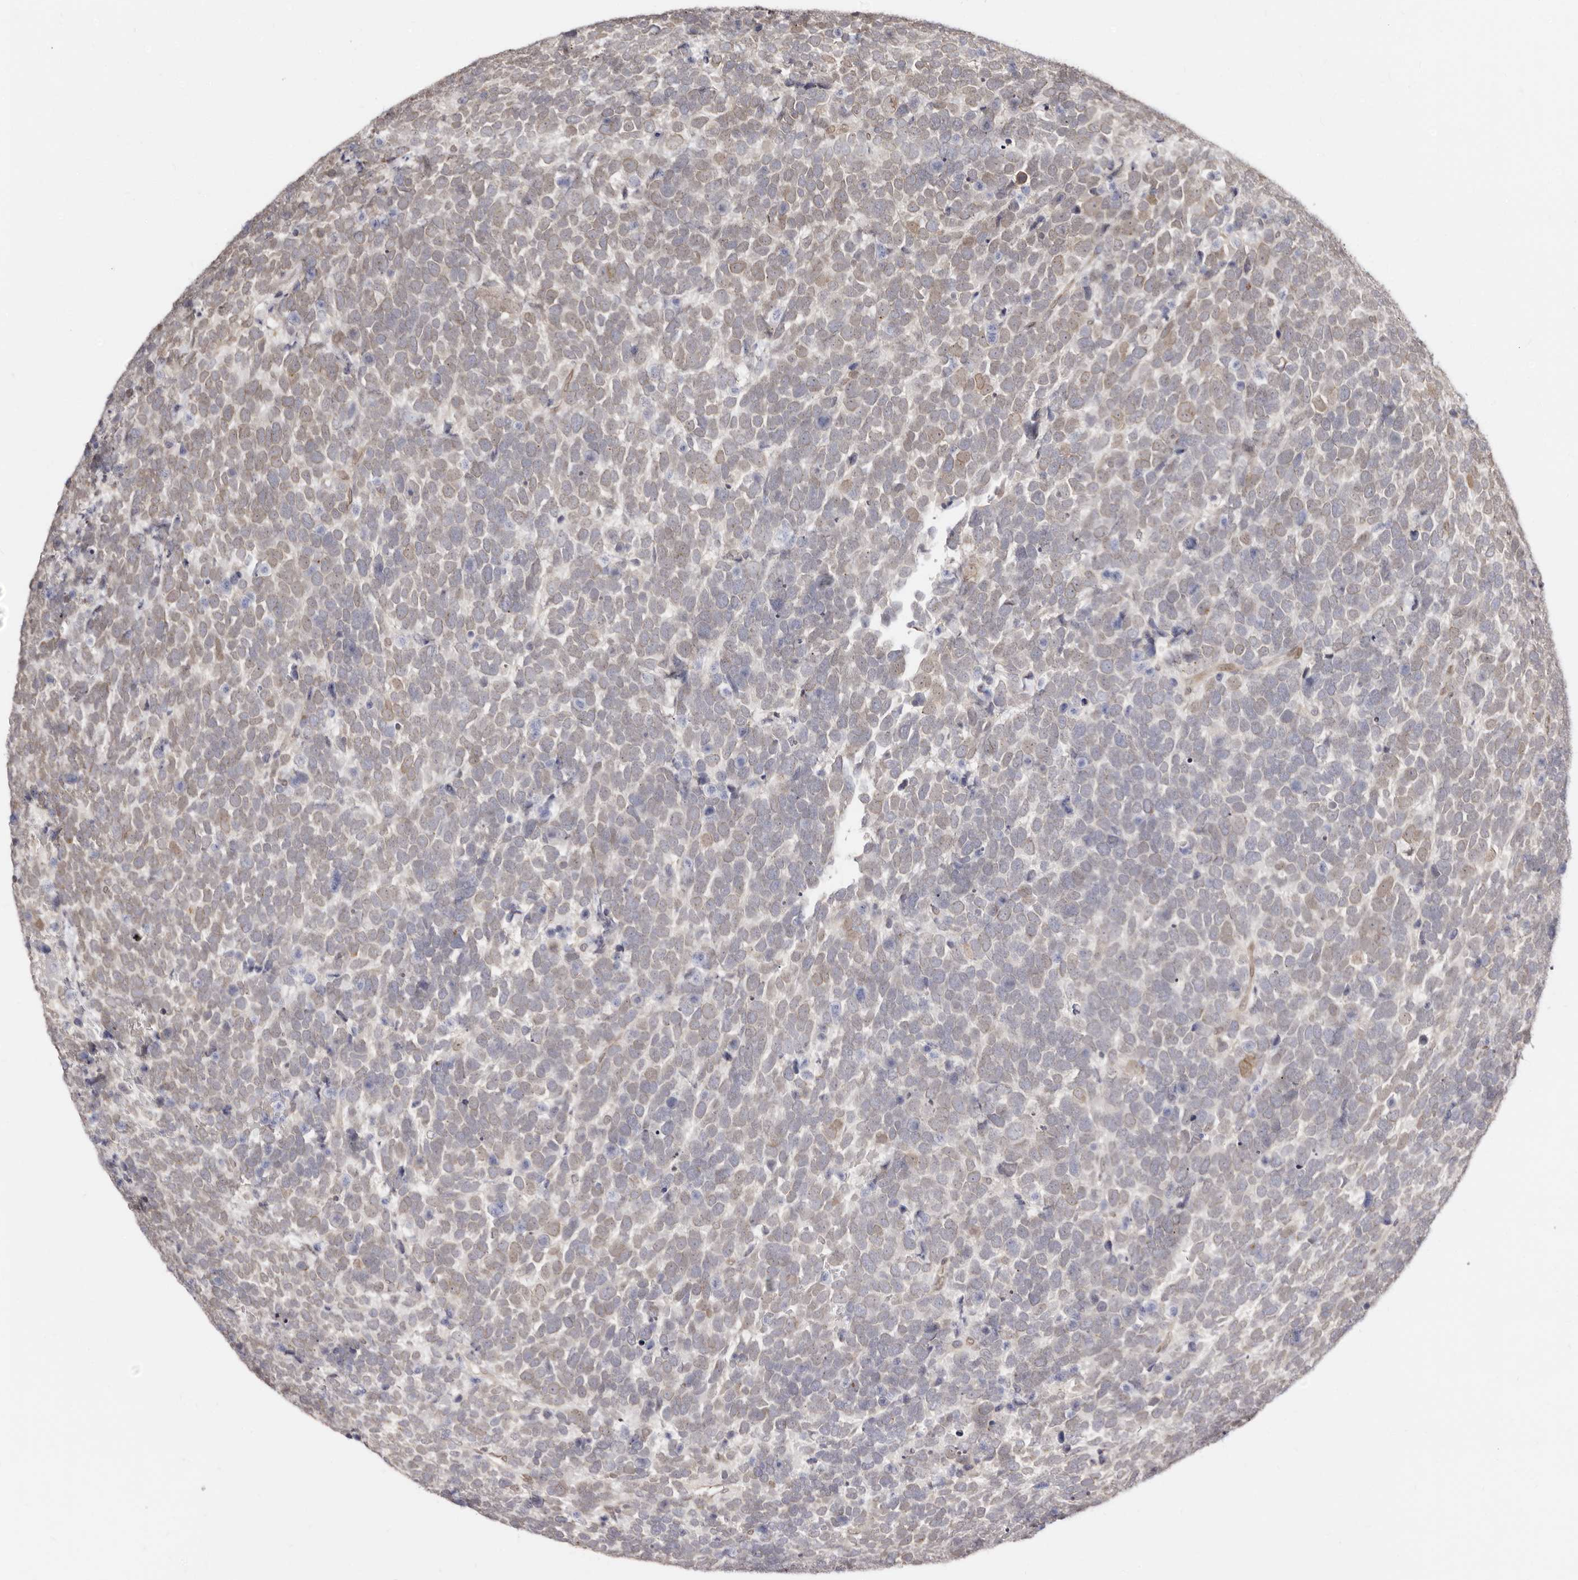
{"staining": {"intensity": "moderate", "quantity": "<25%", "location": "nuclear"}, "tissue": "urothelial cancer", "cell_type": "Tumor cells", "image_type": "cancer", "snomed": [{"axis": "morphology", "description": "Urothelial carcinoma, High grade"}, {"axis": "topography", "description": "Urinary bladder"}], "caption": "Immunohistochemistry of high-grade urothelial carcinoma shows low levels of moderate nuclear positivity in approximately <25% of tumor cells. (Stains: DAB (3,3'-diaminobenzidine) in brown, nuclei in blue, Microscopy: brightfield microscopy at high magnification).", "gene": "LCORL", "patient": {"sex": "female", "age": 82}}